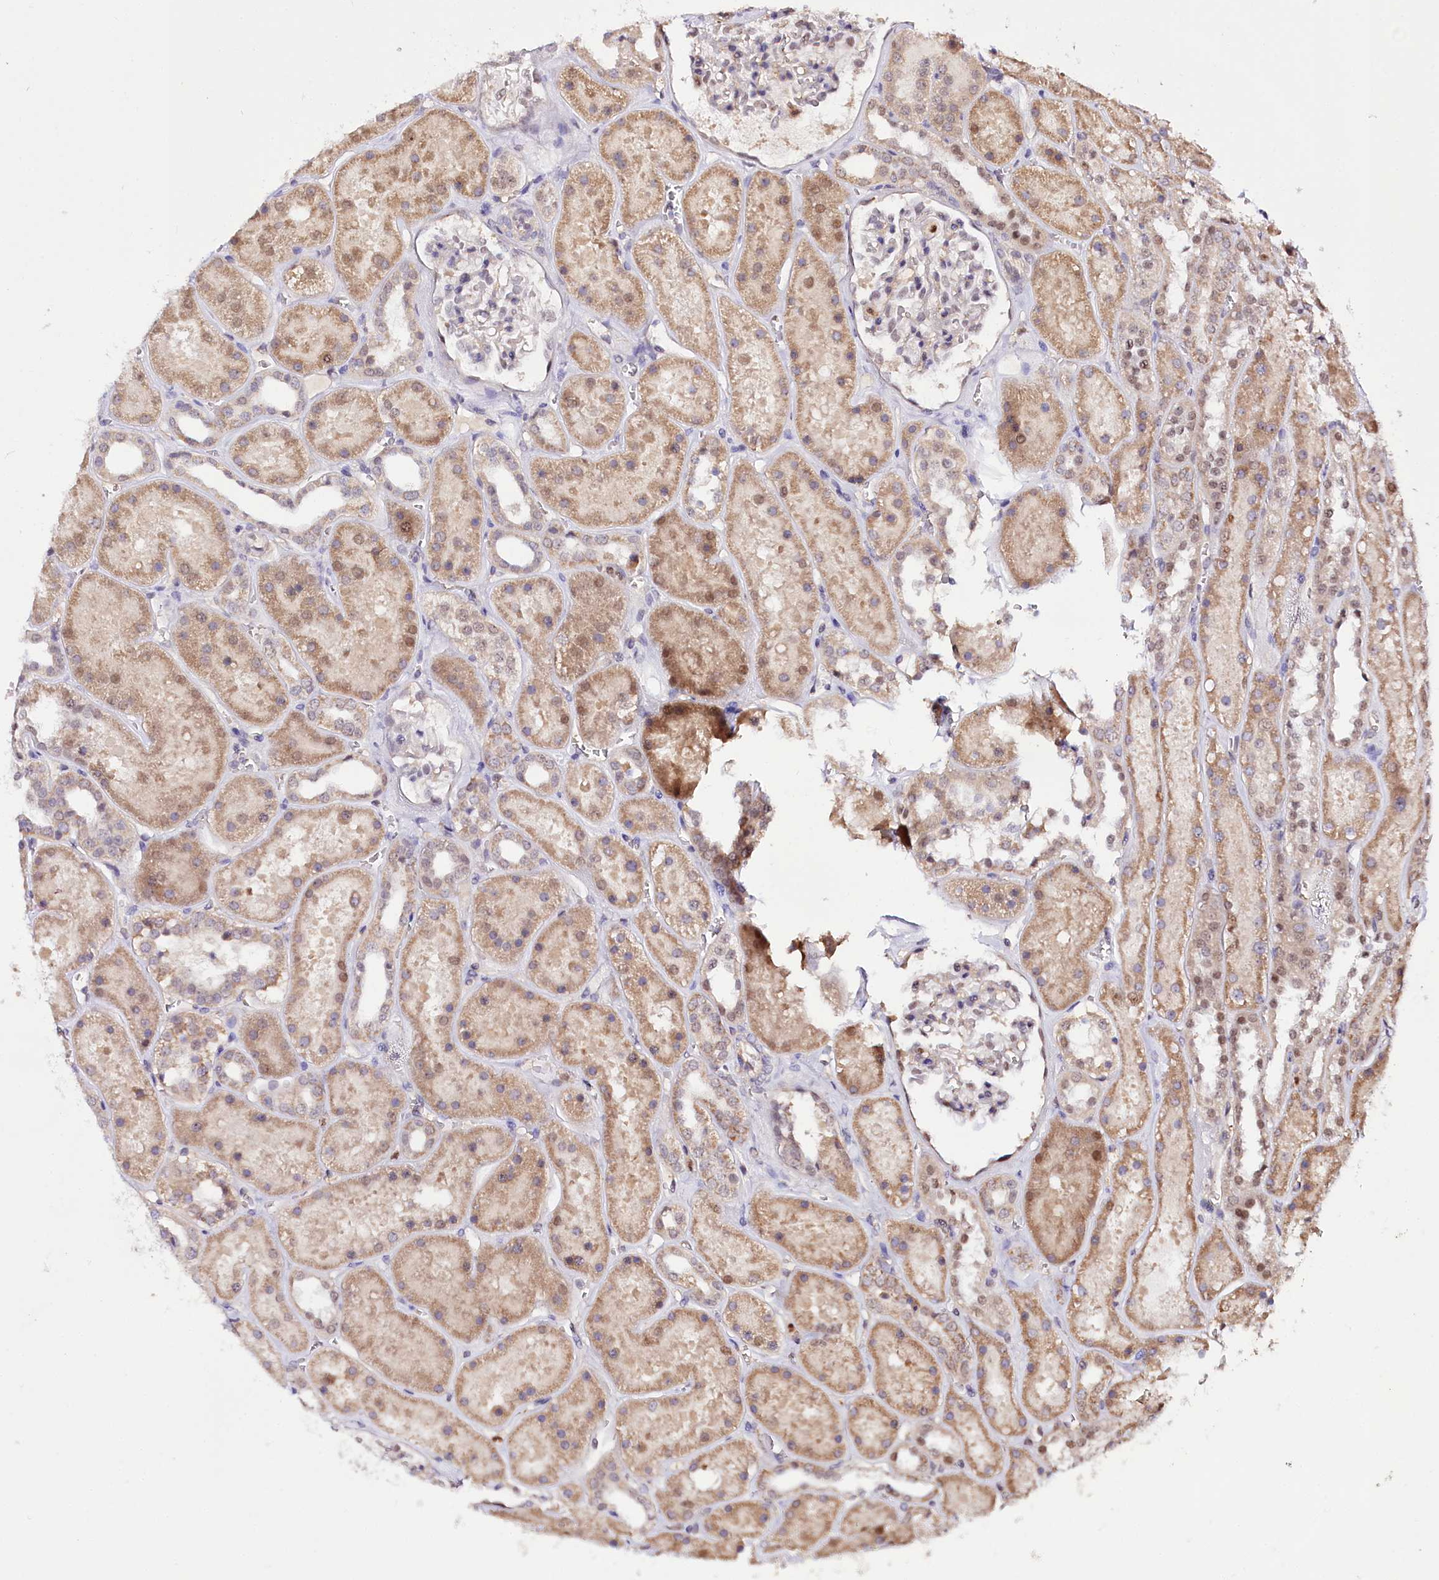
{"staining": {"intensity": "negative", "quantity": "none", "location": "none"}, "tissue": "kidney", "cell_type": "Cells in glomeruli", "image_type": "normal", "snomed": [{"axis": "morphology", "description": "Normal tissue, NOS"}, {"axis": "topography", "description": "Kidney"}], "caption": "DAB immunohistochemical staining of benign kidney demonstrates no significant expression in cells in glomeruli. (DAB IHC visualized using brightfield microscopy, high magnification).", "gene": "GNL3L", "patient": {"sex": "female", "age": 41}}